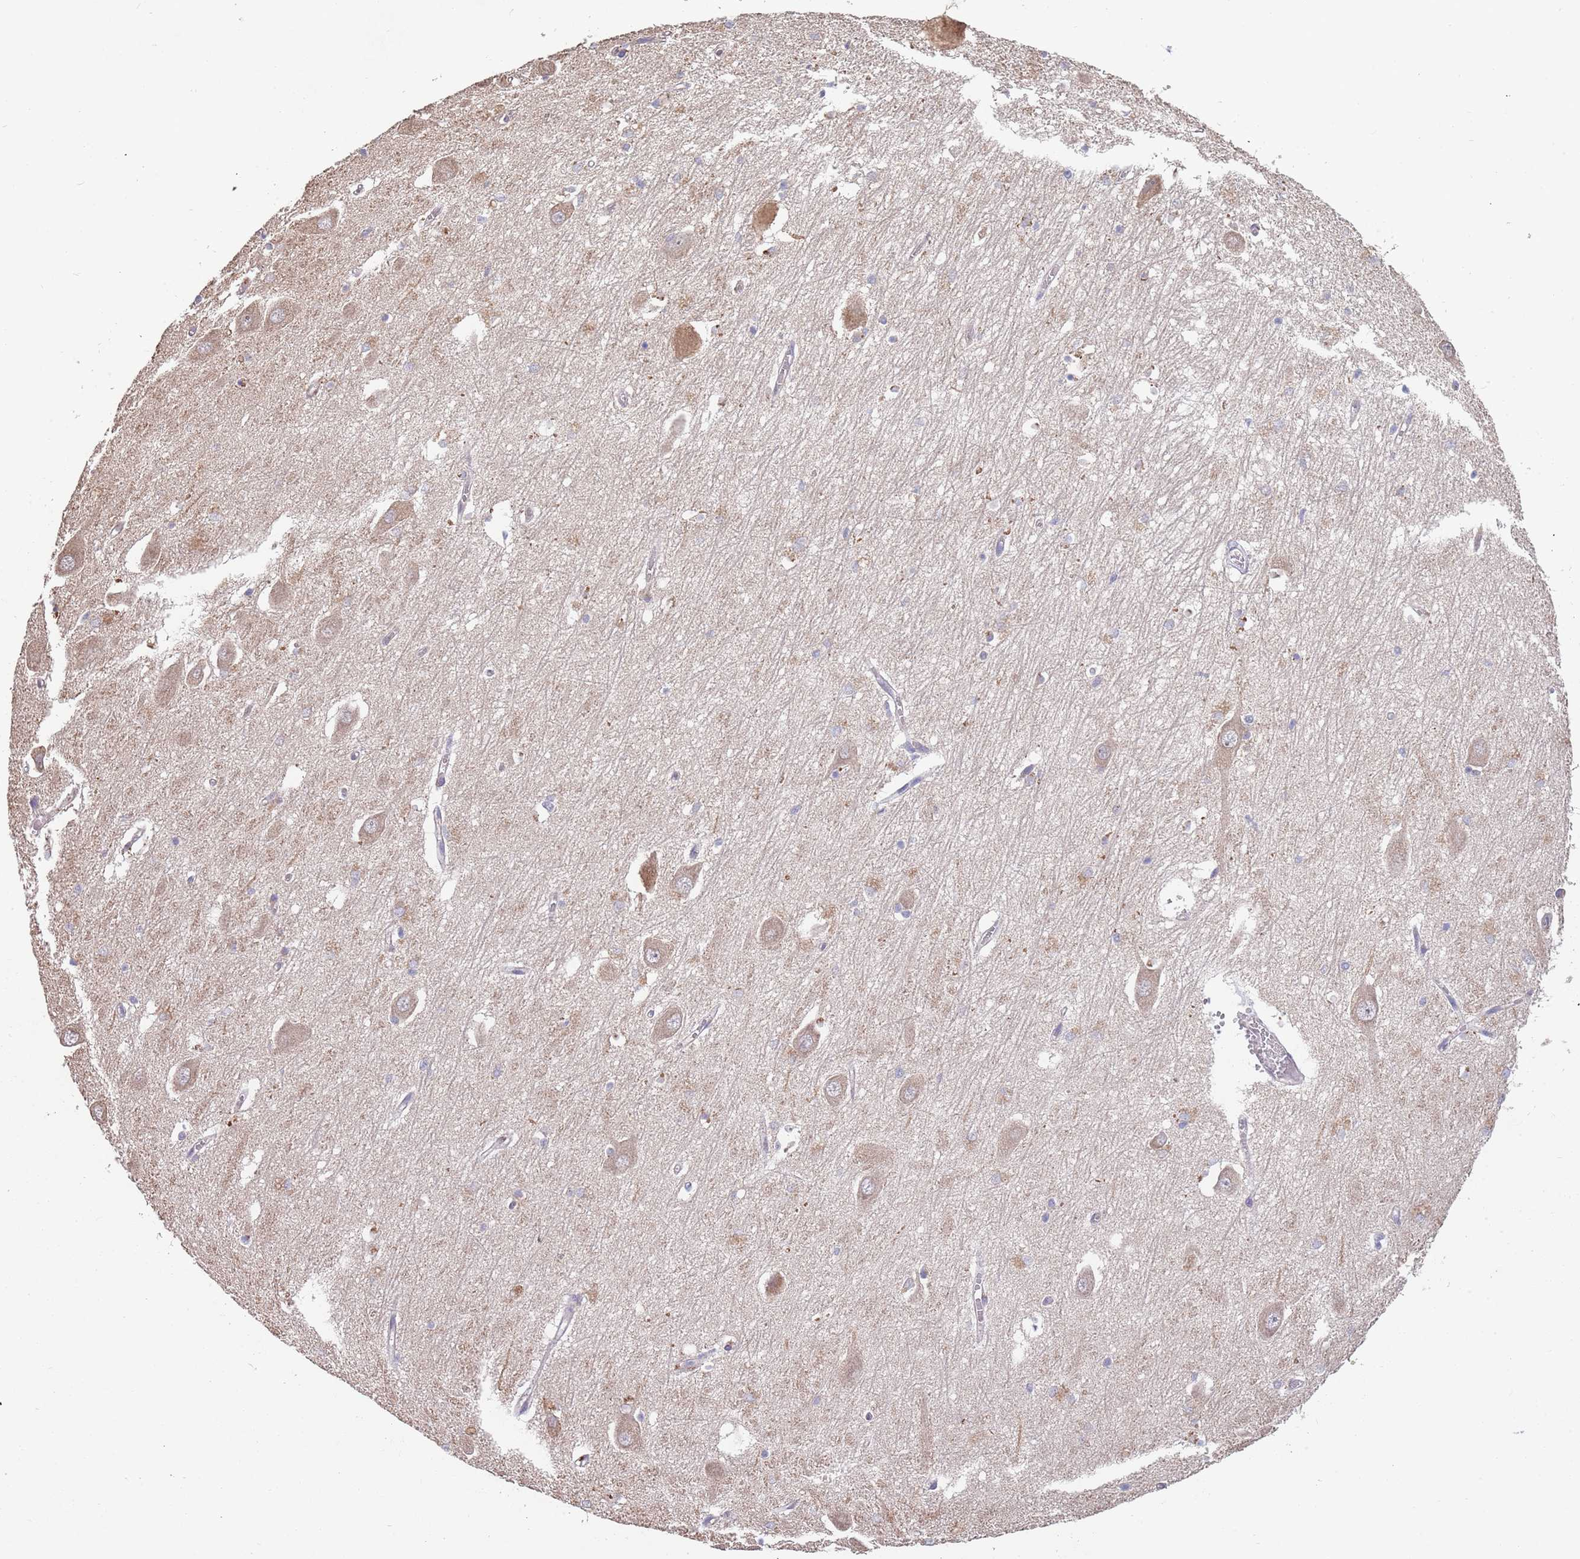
{"staining": {"intensity": "negative", "quantity": "none", "location": "none"}, "tissue": "hippocampus", "cell_type": "Glial cells", "image_type": "normal", "snomed": [{"axis": "morphology", "description": "Normal tissue, NOS"}, {"axis": "topography", "description": "Hippocampus"}], "caption": "Immunohistochemistry (IHC) image of benign human hippocampus stained for a protein (brown), which shows no staining in glial cells.", "gene": "TMEM64", "patient": {"sex": "male", "age": 70}}